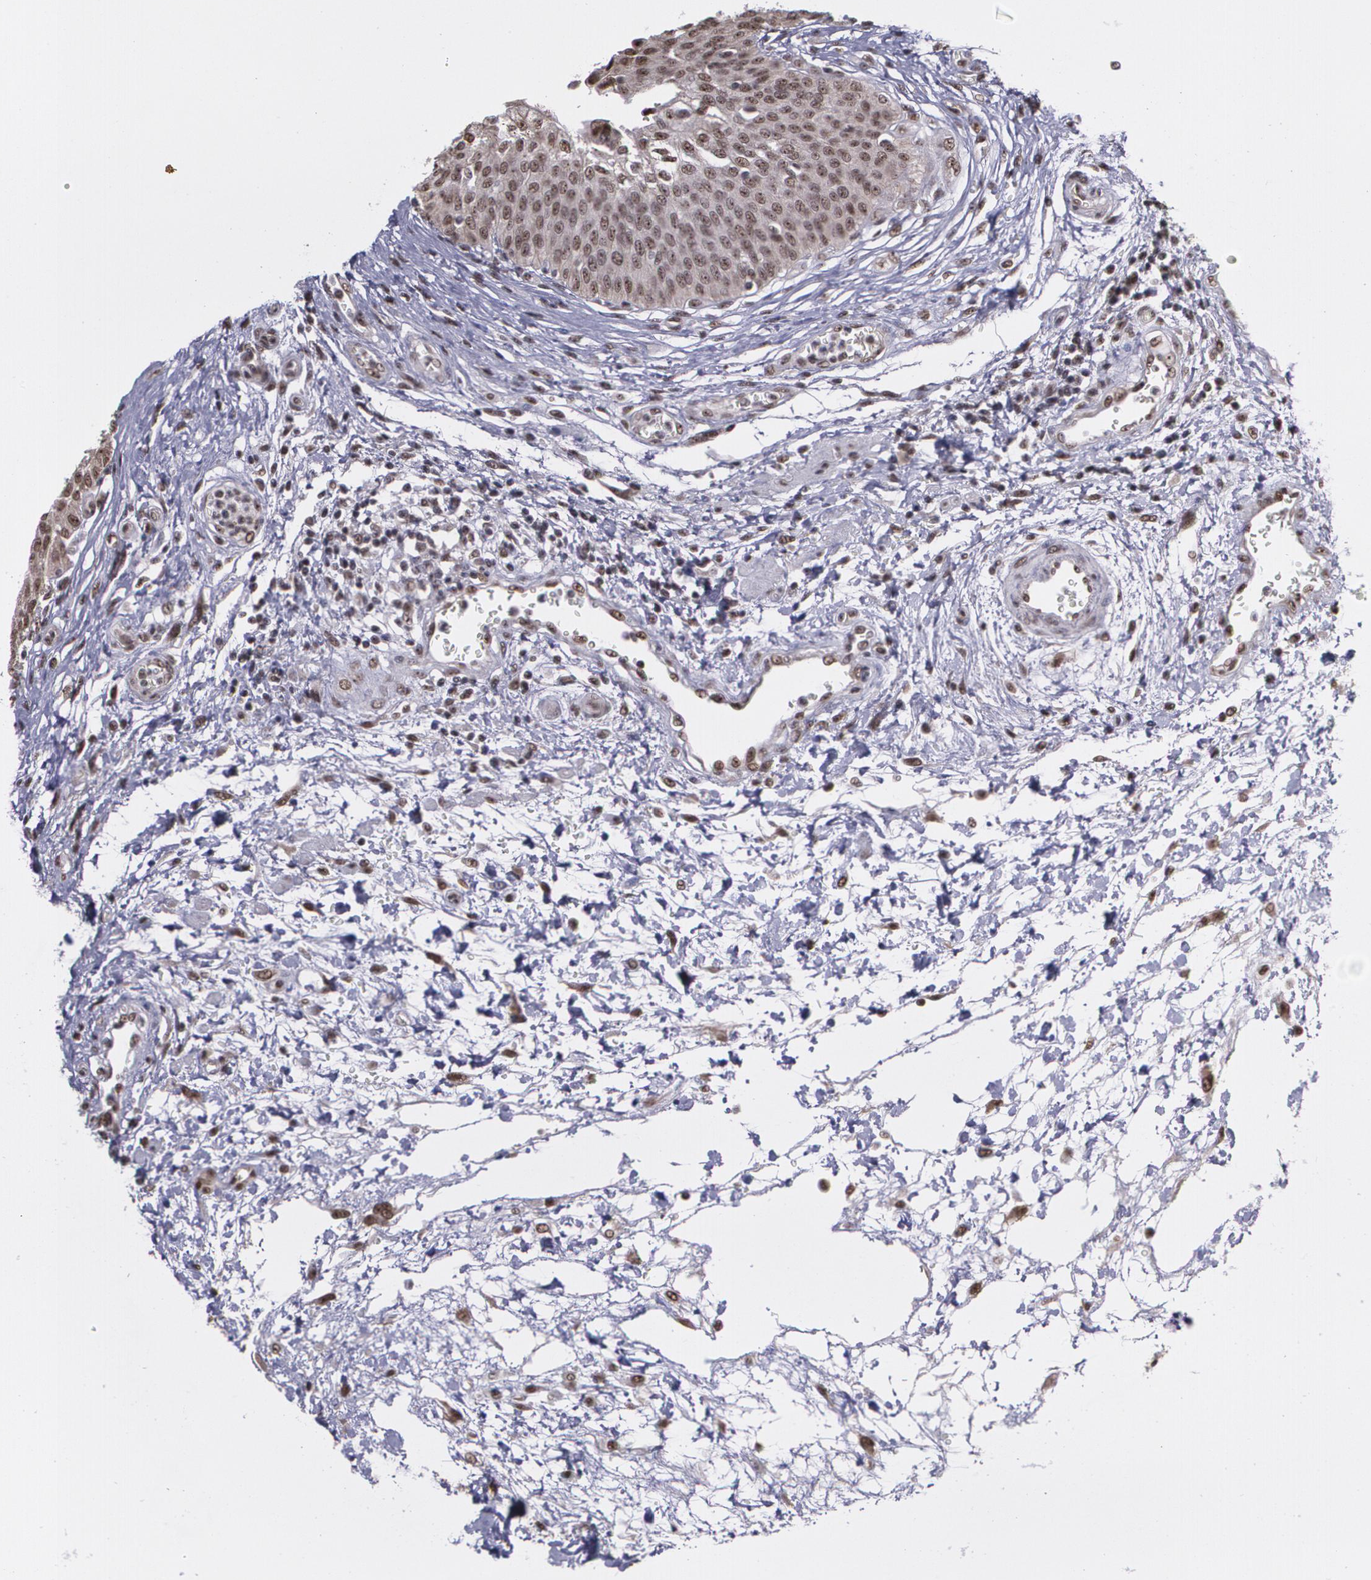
{"staining": {"intensity": "strong", "quantity": ">75%", "location": "cytoplasmic/membranous,nuclear"}, "tissue": "urinary bladder", "cell_type": "Urothelial cells", "image_type": "normal", "snomed": [{"axis": "morphology", "description": "Normal tissue, NOS"}, {"axis": "topography", "description": "Smooth muscle"}, {"axis": "topography", "description": "Urinary bladder"}], "caption": "Urinary bladder stained with immunohistochemistry (IHC) demonstrates strong cytoplasmic/membranous,nuclear staining in approximately >75% of urothelial cells. Immunohistochemistry stains the protein of interest in brown and the nuclei are stained blue.", "gene": "C6orf15", "patient": {"sex": "male", "age": 35}}